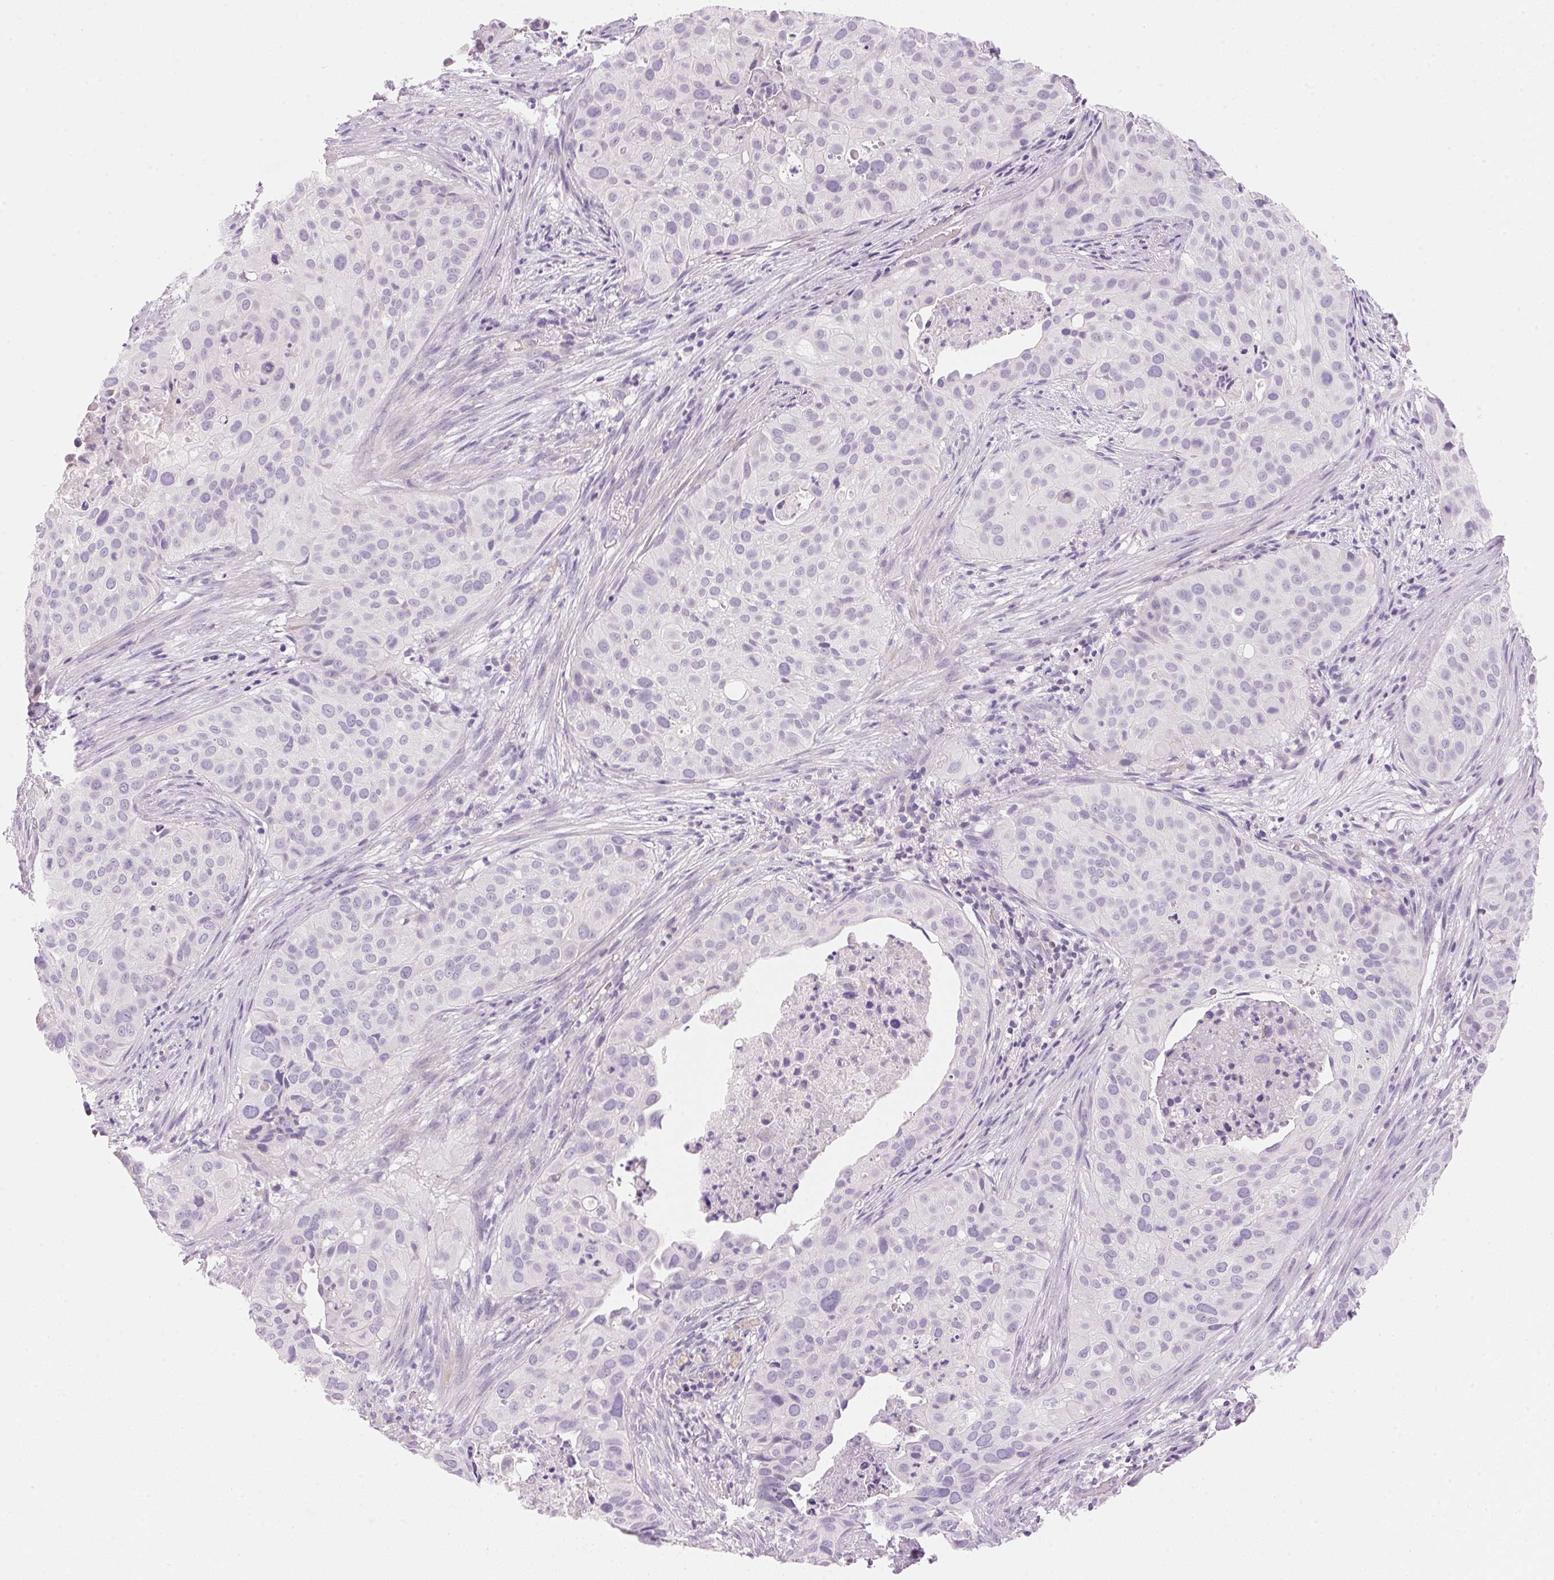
{"staining": {"intensity": "negative", "quantity": "none", "location": "none"}, "tissue": "cervical cancer", "cell_type": "Tumor cells", "image_type": "cancer", "snomed": [{"axis": "morphology", "description": "Squamous cell carcinoma, NOS"}, {"axis": "topography", "description": "Cervix"}], "caption": "The image demonstrates no significant staining in tumor cells of cervical cancer (squamous cell carcinoma).", "gene": "CYP11B1", "patient": {"sex": "female", "age": 38}}